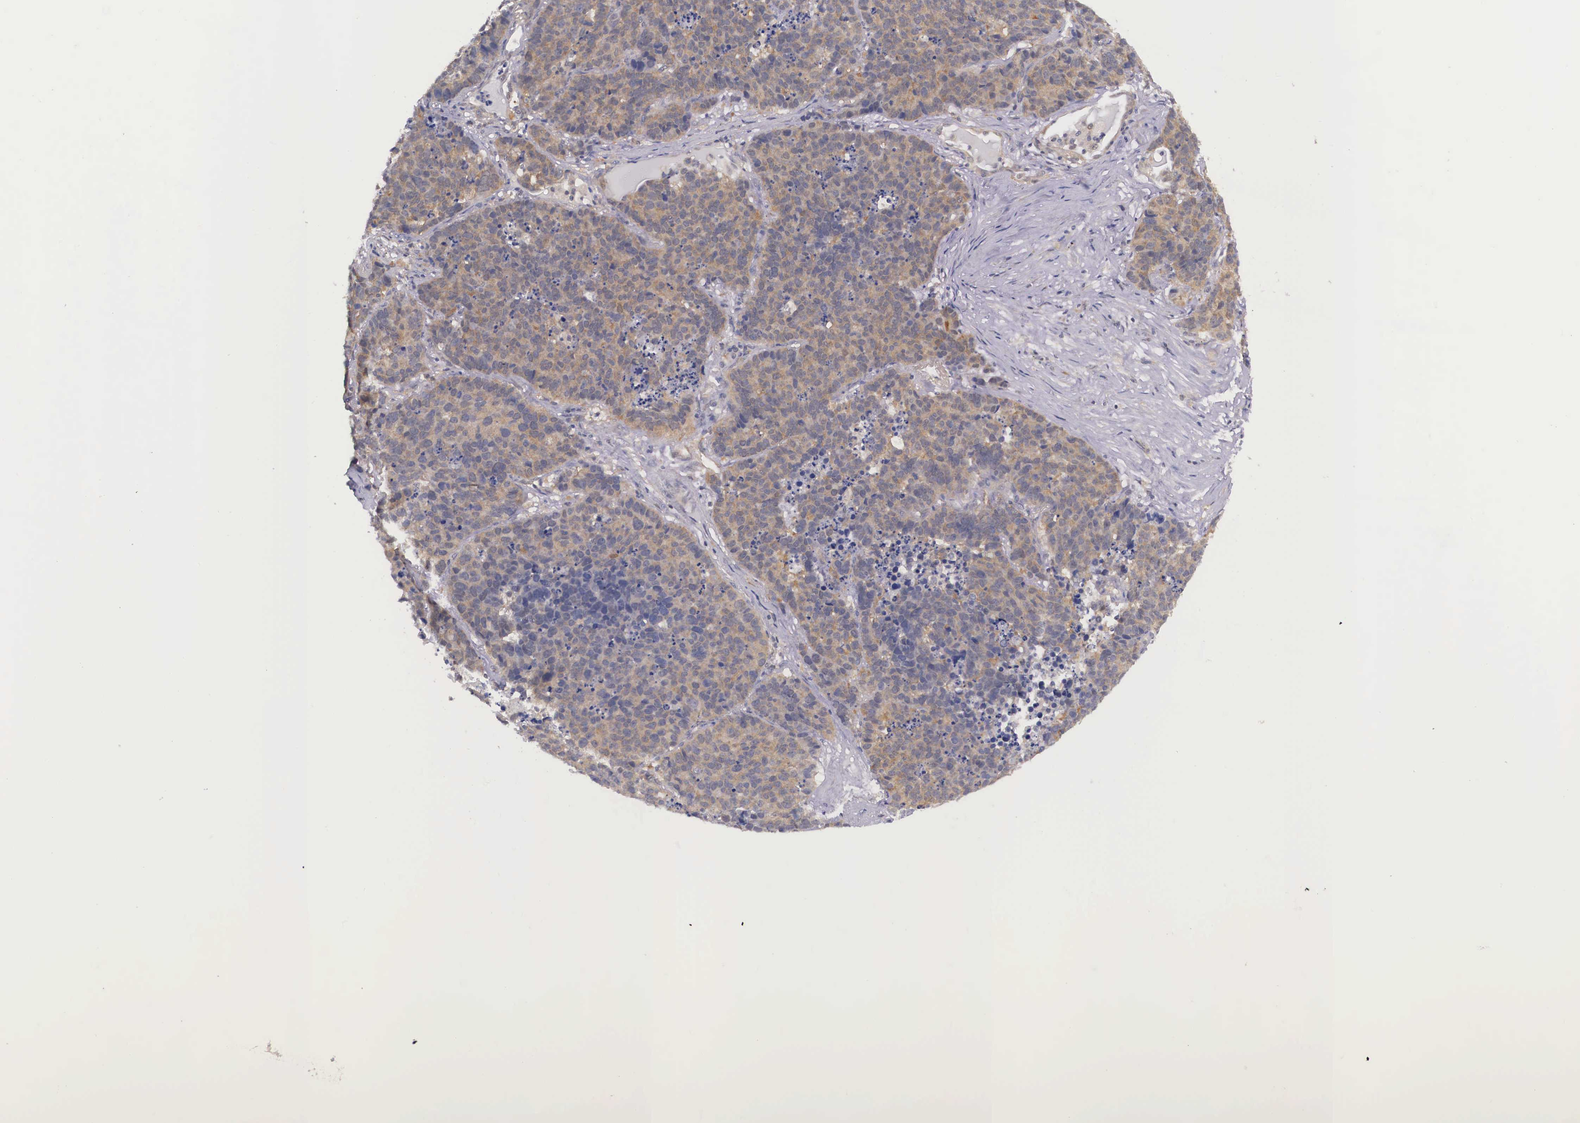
{"staining": {"intensity": "strong", "quantity": ">75%", "location": "cytoplasmic/membranous"}, "tissue": "lung cancer", "cell_type": "Tumor cells", "image_type": "cancer", "snomed": [{"axis": "morphology", "description": "Carcinoid, malignant, NOS"}, {"axis": "topography", "description": "Lung"}], "caption": "A high-resolution micrograph shows IHC staining of lung malignant carcinoid, which exhibits strong cytoplasmic/membranous expression in about >75% of tumor cells.", "gene": "IGBP1", "patient": {"sex": "male", "age": 60}}